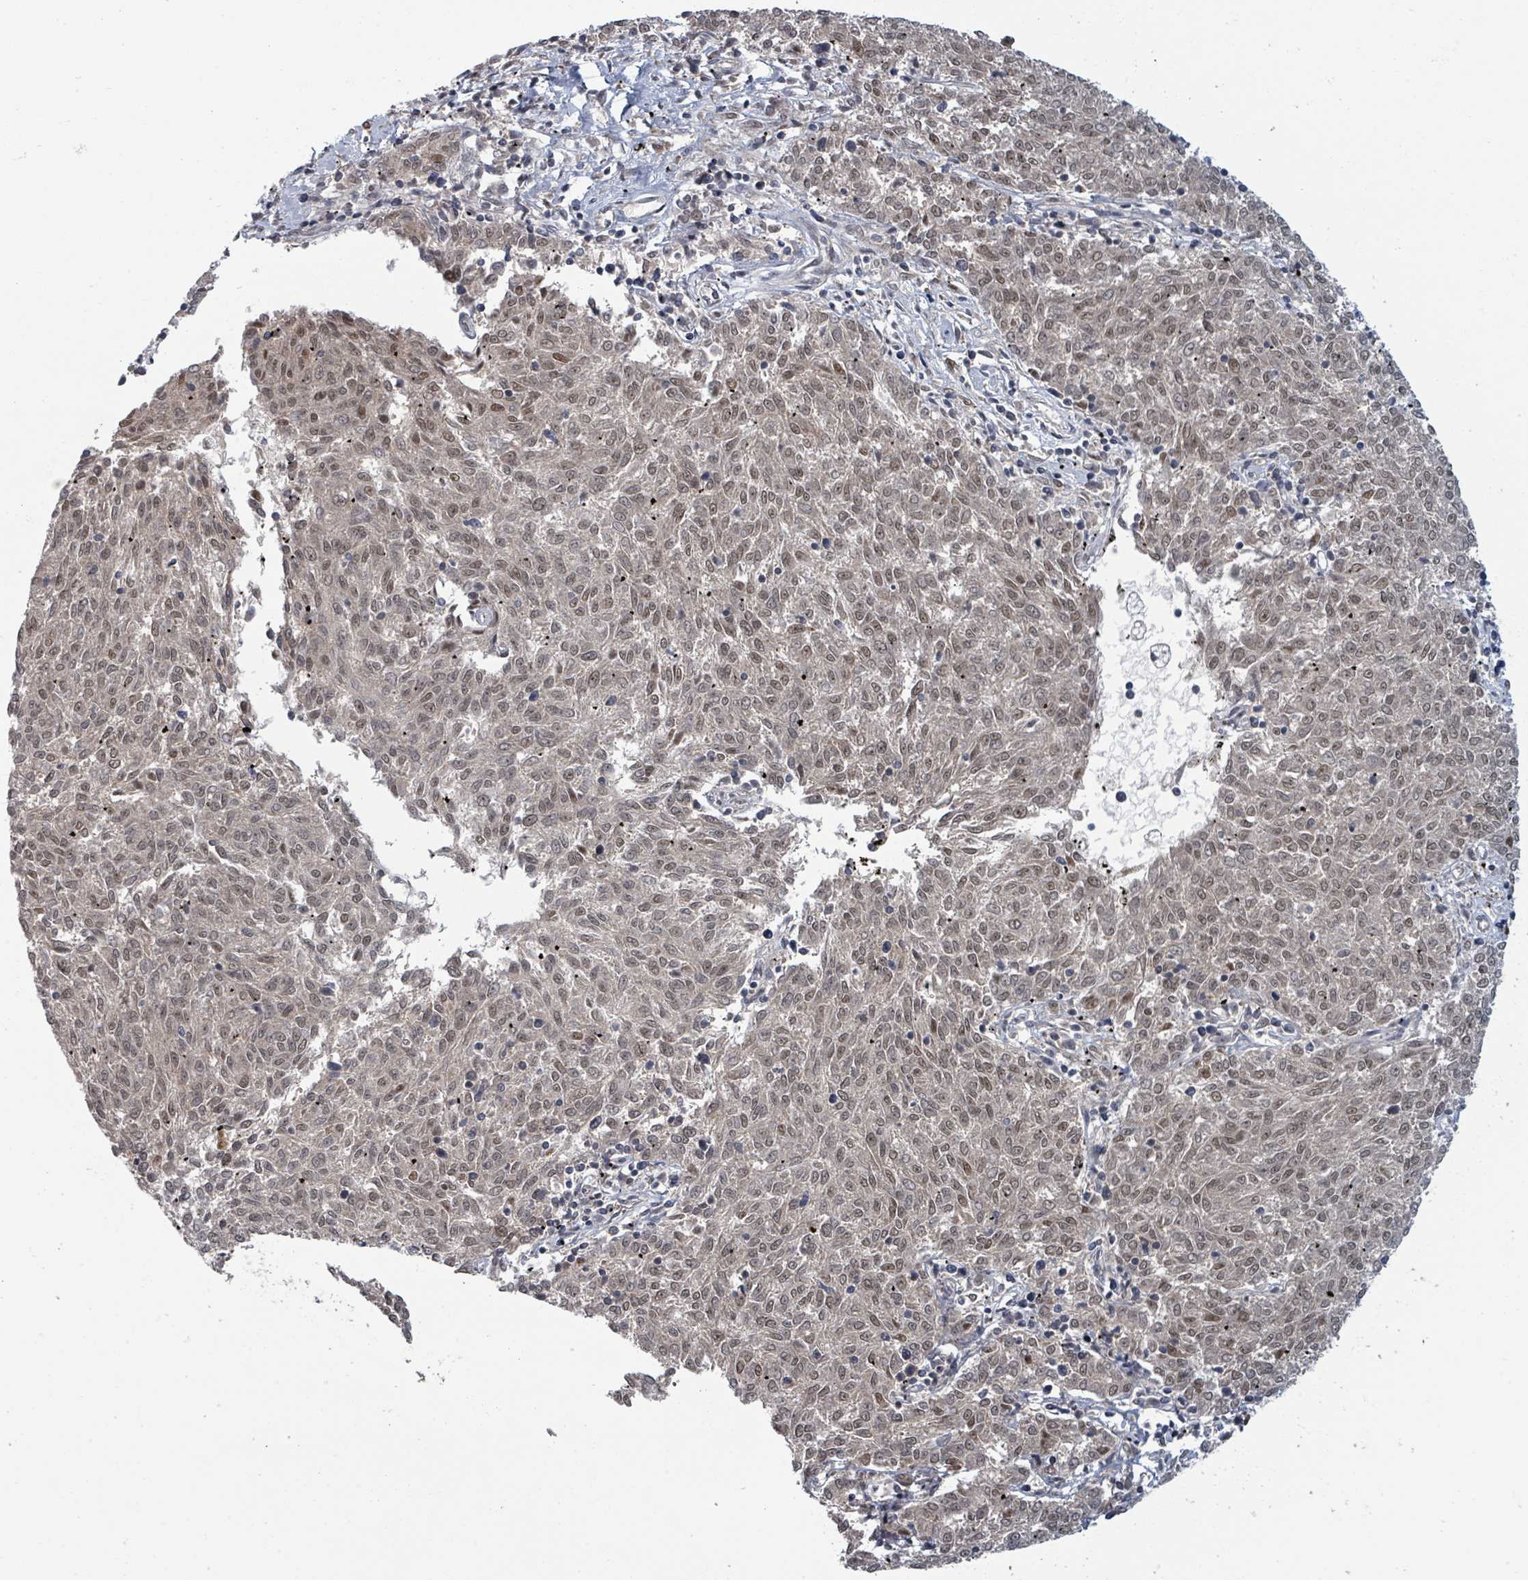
{"staining": {"intensity": "moderate", "quantity": ">75%", "location": "nuclear"}, "tissue": "melanoma", "cell_type": "Tumor cells", "image_type": "cancer", "snomed": [{"axis": "morphology", "description": "Malignant melanoma, NOS"}, {"axis": "topography", "description": "Skin"}], "caption": "The photomicrograph exhibits a brown stain indicating the presence of a protein in the nuclear of tumor cells in malignant melanoma.", "gene": "GTF3C1", "patient": {"sex": "female", "age": 72}}